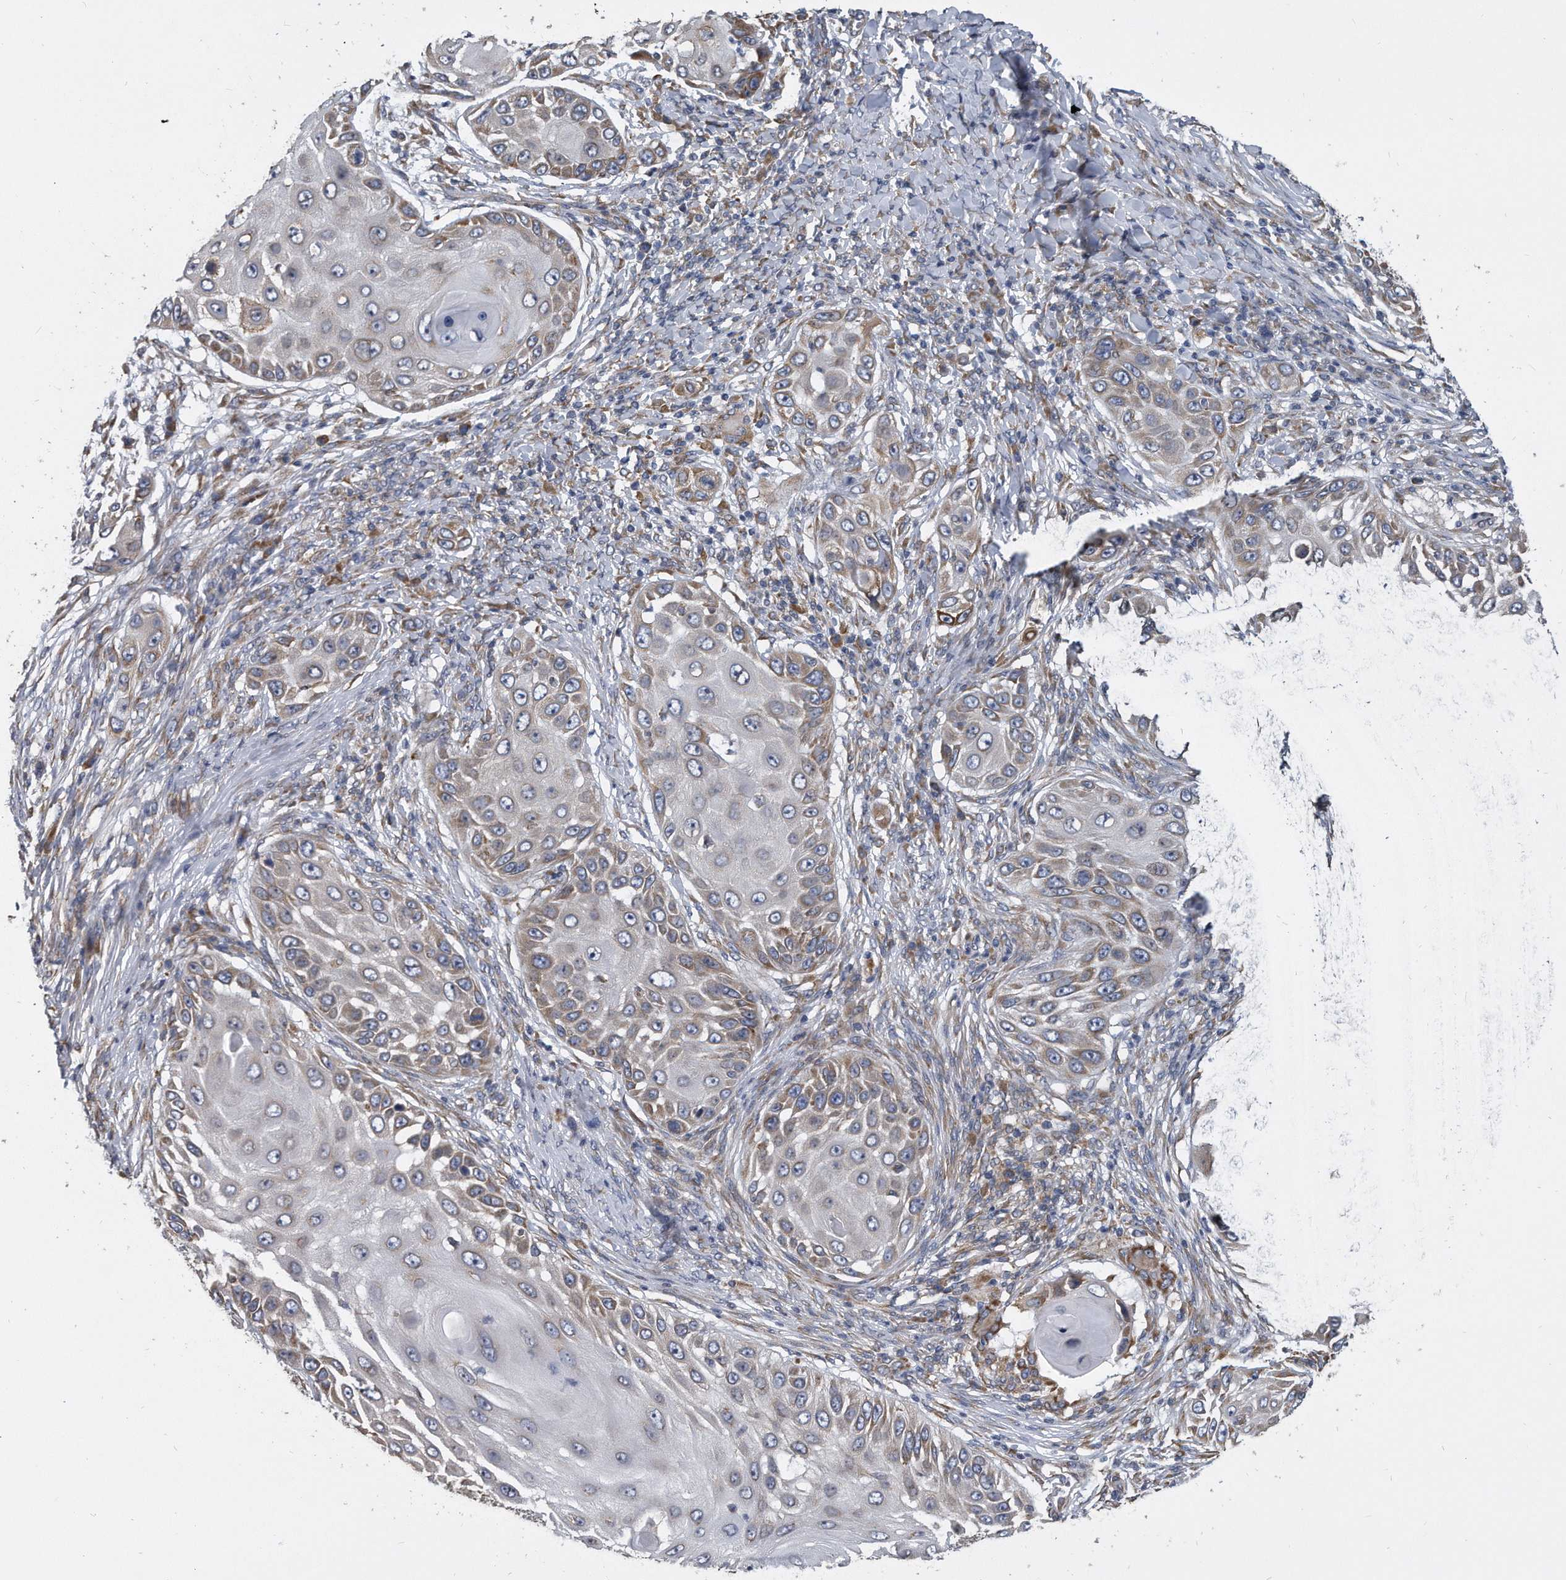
{"staining": {"intensity": "weak", "quantity": "25%-75%", "location": "cytoplasmic/membranous"}, "tissue": "skin cancer", "cell_type": "Tumor cells", "image_type": "cancer", "snomed": [{"axis": "morphology", "description": "Squamous cell carcinoma, NOS"}, {"axis": "topography", "description": "Skin"}], "caption": "Skin cancer tissue exhibits weak cytoplasmic/membranous positivity in about 25%-75% of tumor cells", "gene": "CCDC47", "patient": {"sex": "female", "age": 44}}